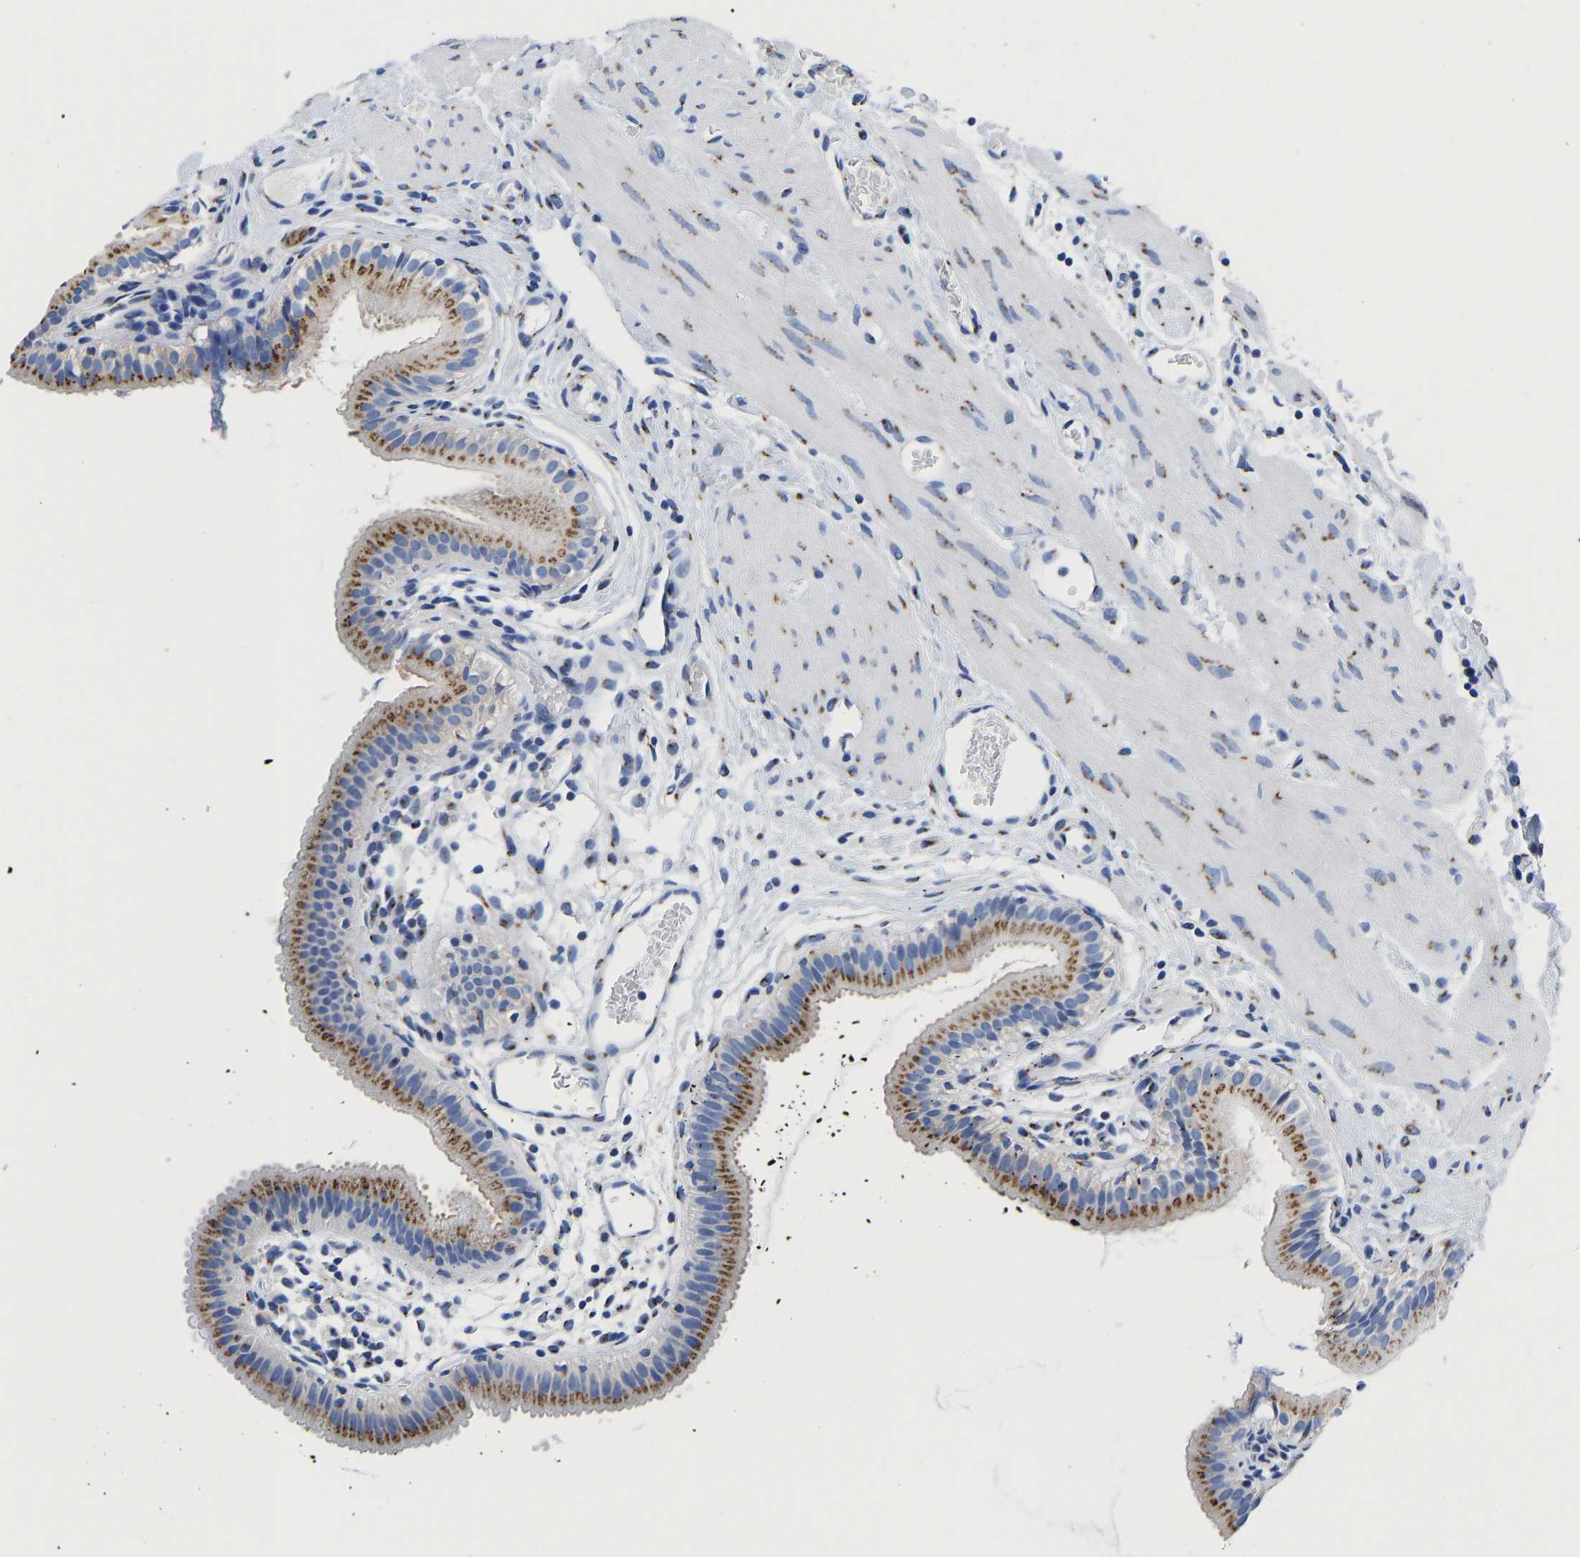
{"staining": {"intensity": "moderate", "quantity": ">75%", "location": "cytoplasmic/membranous"}, "tissue": "gallbladder", "cell_type": "Glandular cells", "image_type": "normal", "snomed": [{"axis": "morphology", "description": "Normal tissue, NOS"}, {"axis": "topography", "description": "Gallbladder"}], "caption": "IHC micrograph of normal gallbladder: human gallbladder stained using IHC demonstrates medium levels of moderate protein expression localized specifically in the cytoplasmic/membranous of glandular cells, appearing as a cytoplasmic/membranous brown color.", "gene": "TMEM87A", "patient": {"sex": "female", "age": 26}}